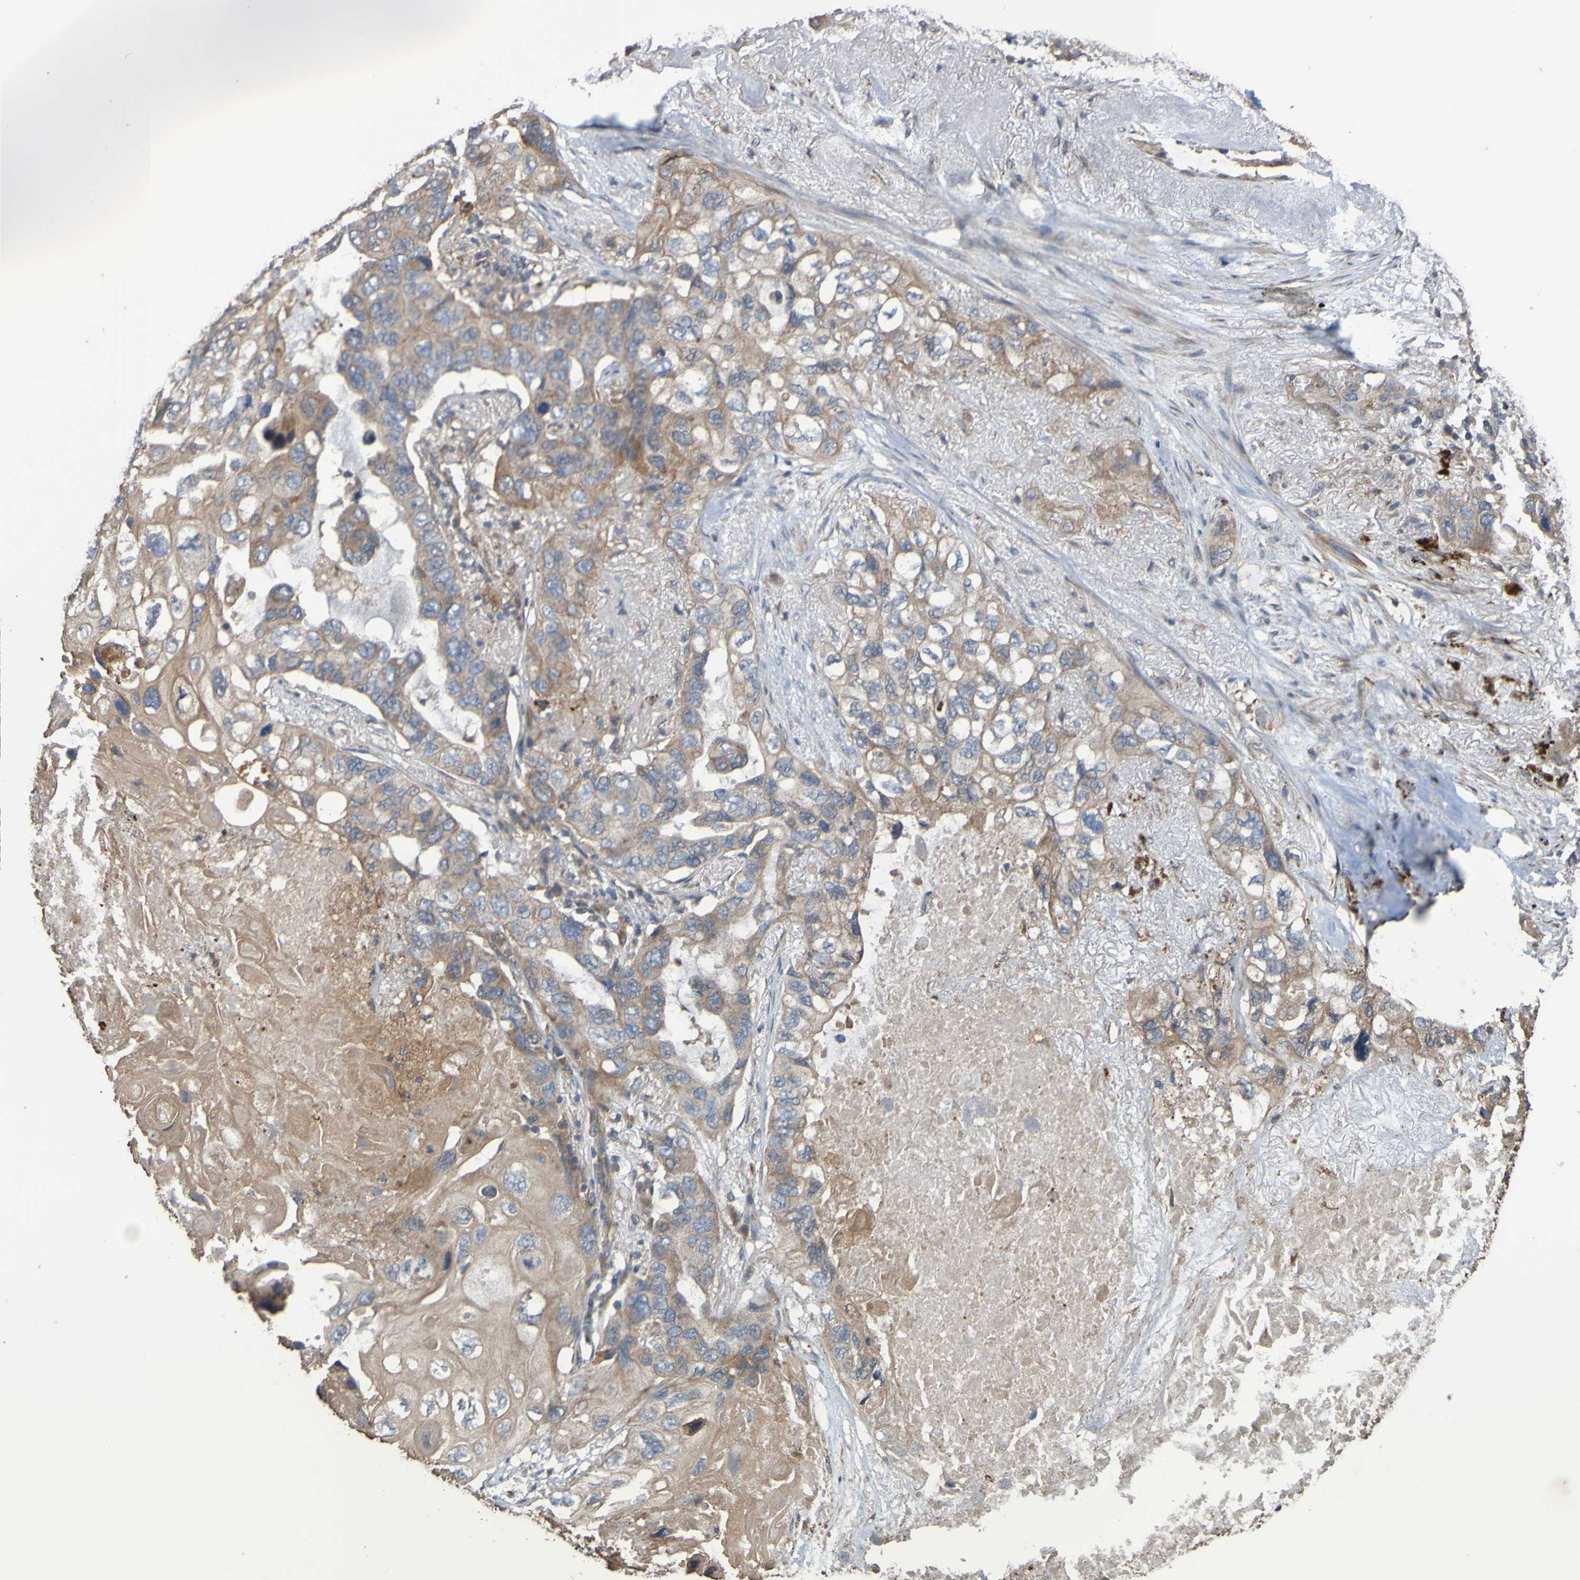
{"staining": {"intensity": "moderate", "quantity": ">75%", "location": "cytoplasmic/membranous"}, "tissue": "lung cancer", "cell_type": "Tumor cells", "image_type": "cancer", "snomed": [{"axis": "morphology", "description": "Squamous cell carcinoma, NOS"}, {"axis": "topography", "description": "Lung"}], "caption": "Protein staining displays moderate cytoplasmic/membranous staining in approximately >75% of tumor cells in lung cancer.", "gene": "UCN", "patient": {"sex": "female", "age": 73}}